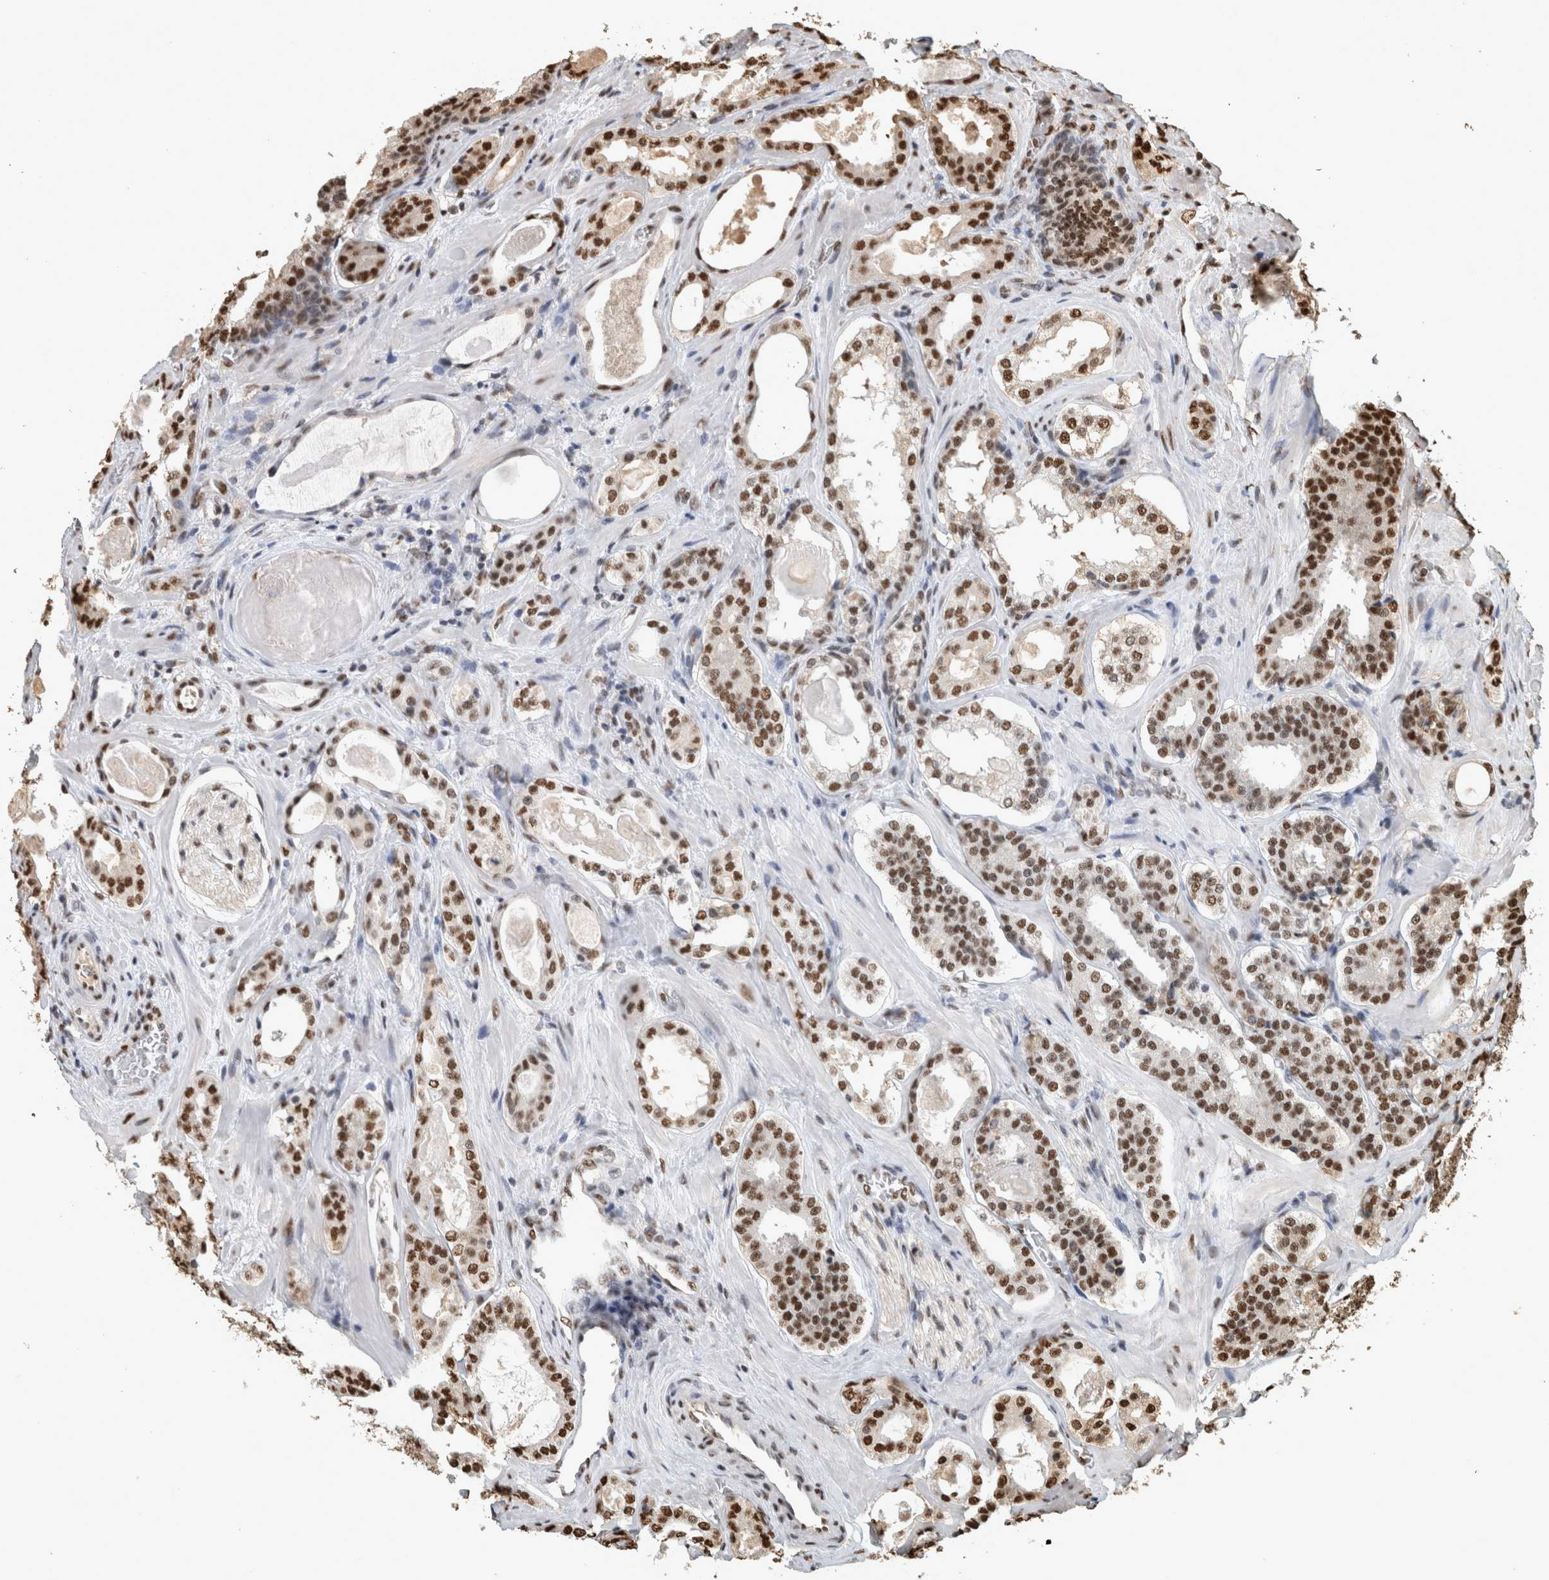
{"staining": {"intensity": "strong", "quantity": ">75%", "location": "nuclear"}, "tissue": "prostate cancer", "cell_type": "Tumor cells", "image_type": "cancer", "snomed": [{"axis": "morphology", "description": "Adenocarcinoma, High grade"}, {"axis": "topography", "description": "Prostate"}], "caption": "Immunohistochemical staining of human prostate adenocarcinoma (high-grade) displays strong nuclear protein expression in about >75% of tumor cells. (Brightfield microscopy of DAB IHC at high magnification).", "gene": "RAD50", "patient": {"sex": "male", "age": 60}}